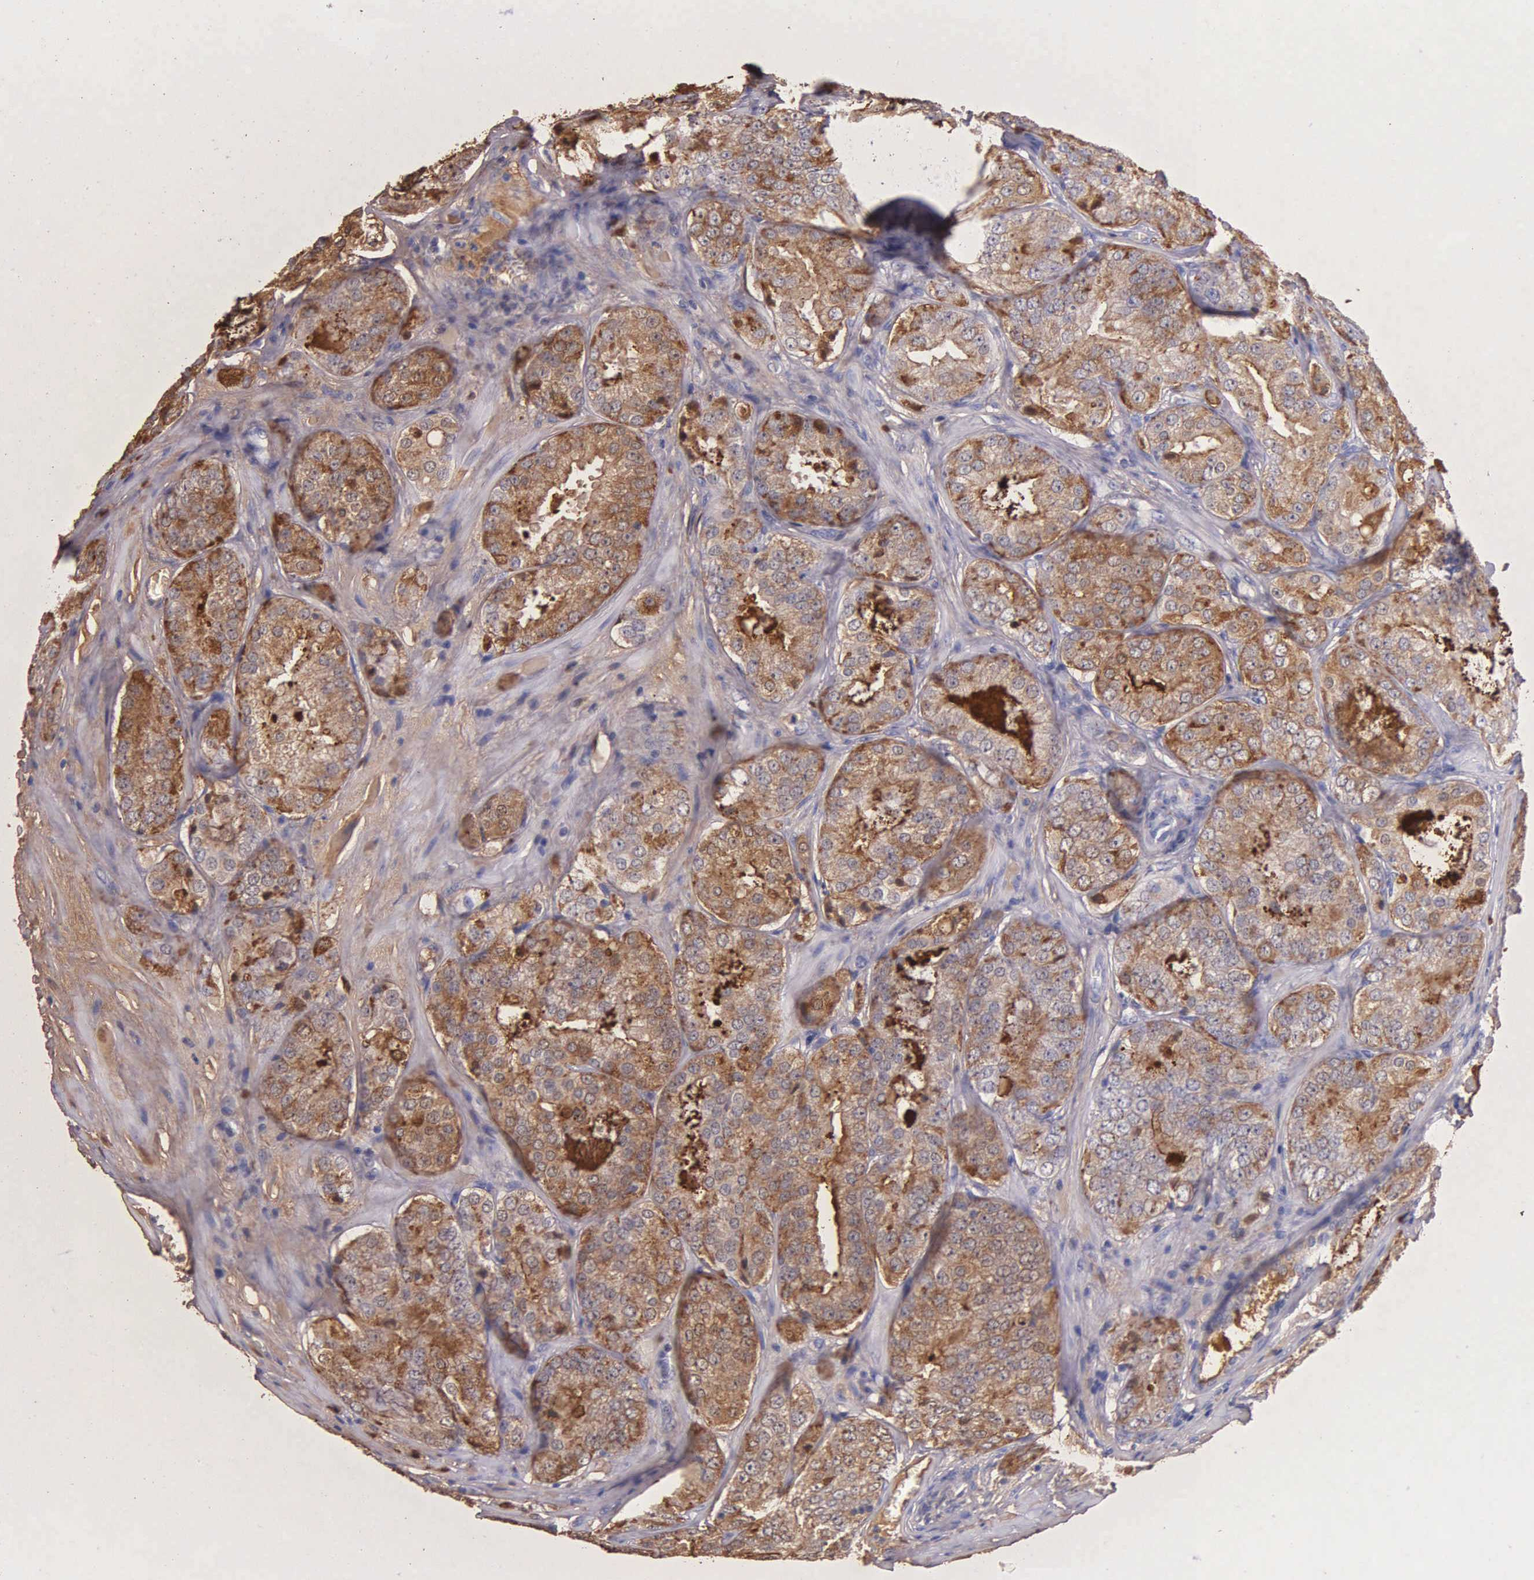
{"staining": {"intensity": "strong", "quantity": ">75%", "location": "cytoplasmic/membranous"}, "tissue": "prostate cancer", "cell_type": "Tumor cells", "image_type": "cancer", "snomed": [{"axis": "morphology", "description": "Adenocarcinoma, Medium grade"}, {"axis": "topography", "description": "Prostate"}], "caption": "Brown immunohistochemical staining in human prostate cancer exhibits strong cytoplasmic/membranous staining in approximately >75% of tumor cells. Using DAB (brown) and hematoxylin (blue) stains, captured at high magnification using brightfield microscopy.", "gene": "KLK3", "patient": {"sex": "male", "age": 60}}